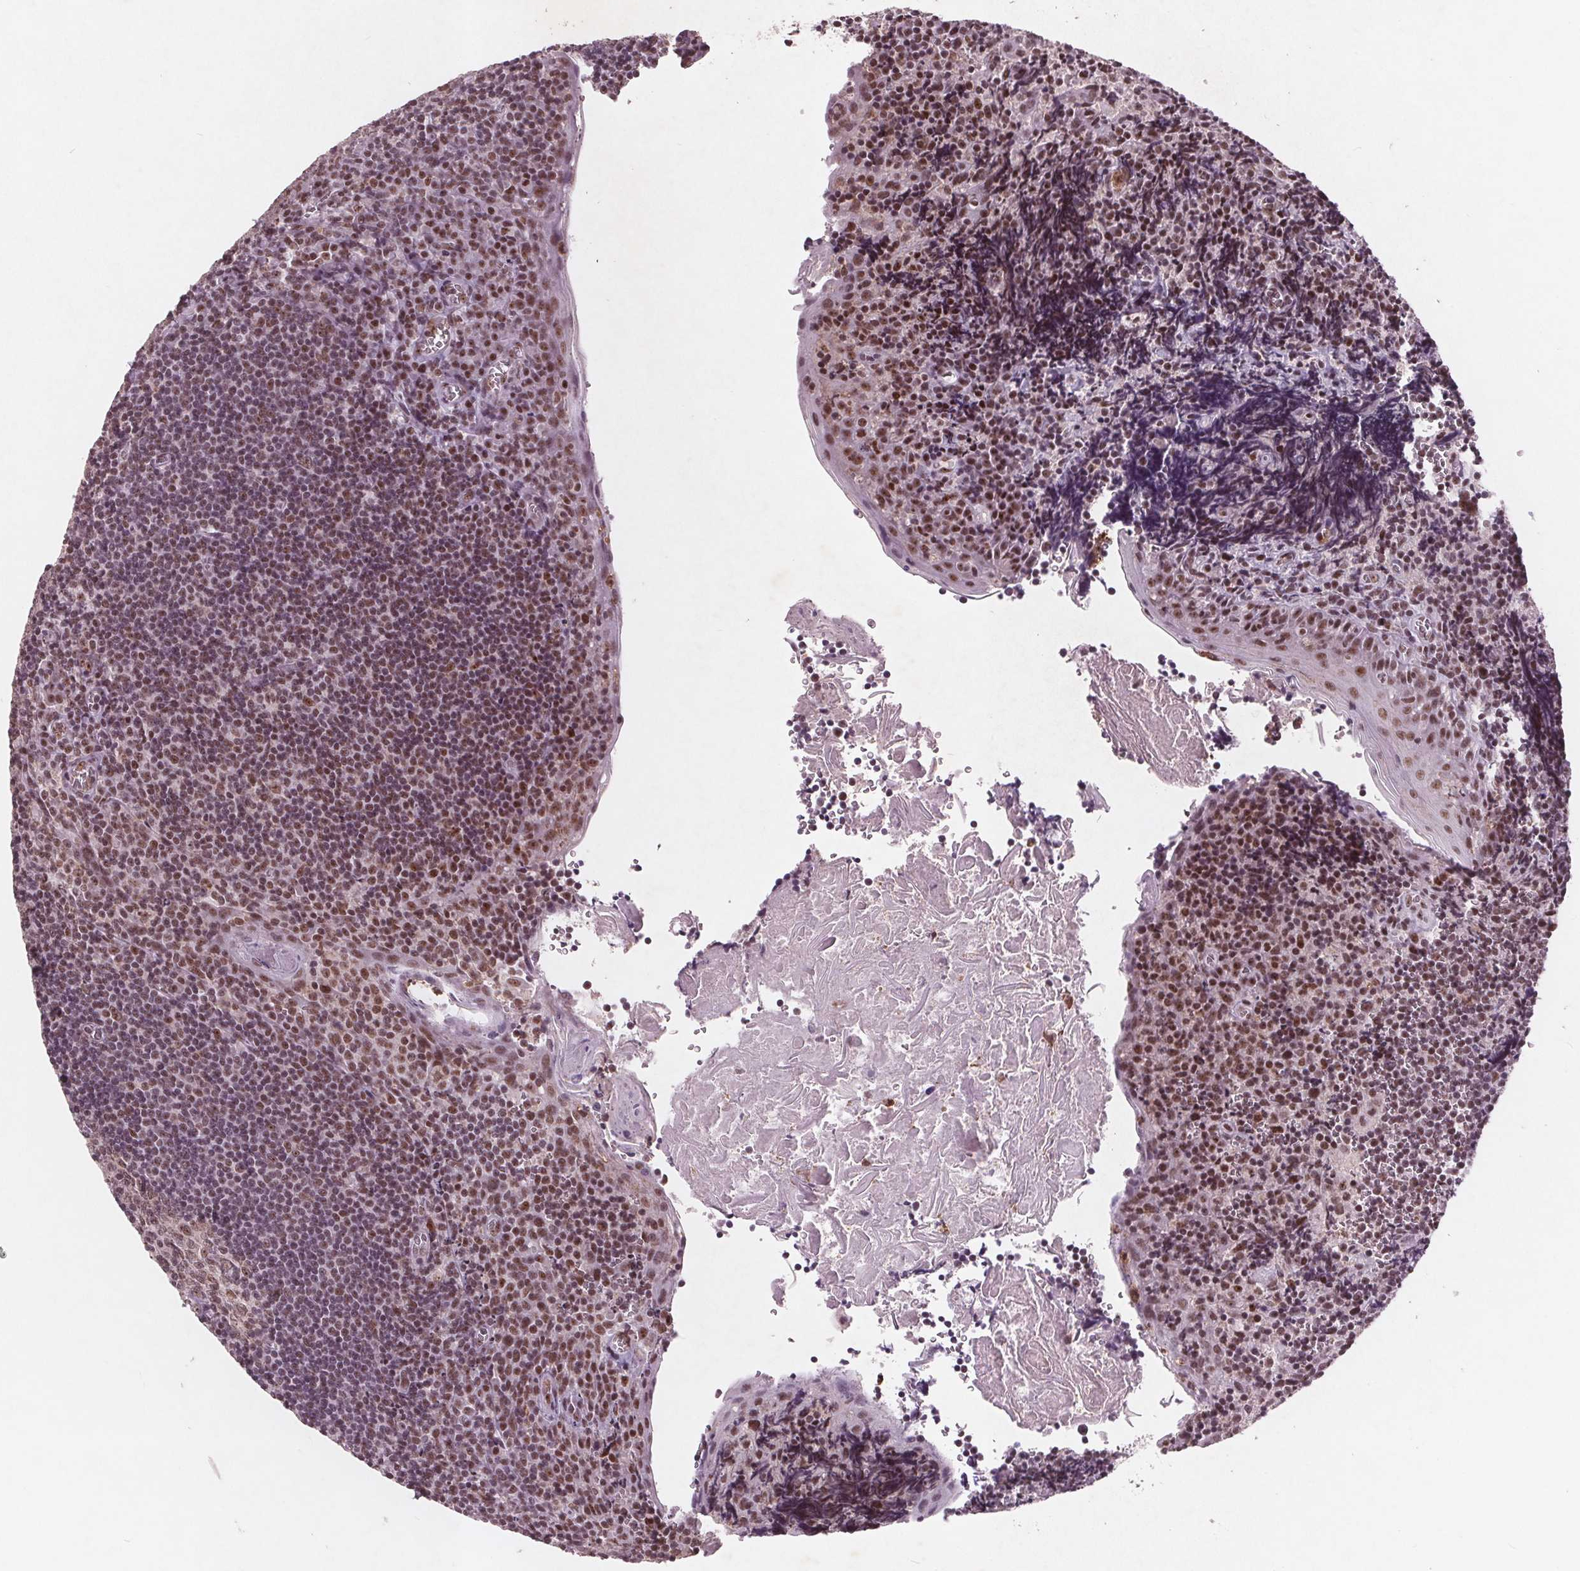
{"staining": {"intensity": "moderate", "quantity": "25%-75%", "location": "nuclear"}, "tissue": "tonsil", "cell_type": "Germinal center cells", "image_type": "normal", "snomed": [{"axis": "morphology", "description": "Normal tissue, NOS"}, {"axis": "morphology", "description": "Inflammation, NOS"}, {"axis": "topography", "description": "Tonsil"}], "caption": "The photomicrograph shows staining of benign tonsil, revealing moderate nuclear protein staining (brown color) within germinal center cells. The staining is performed using DAB brown chromogen to label protein expression. The nuclei are counter-stained blue using hematoxylin.", "gene": "RPS6KA2", "patient": {"sex": "female", "age": 31}}